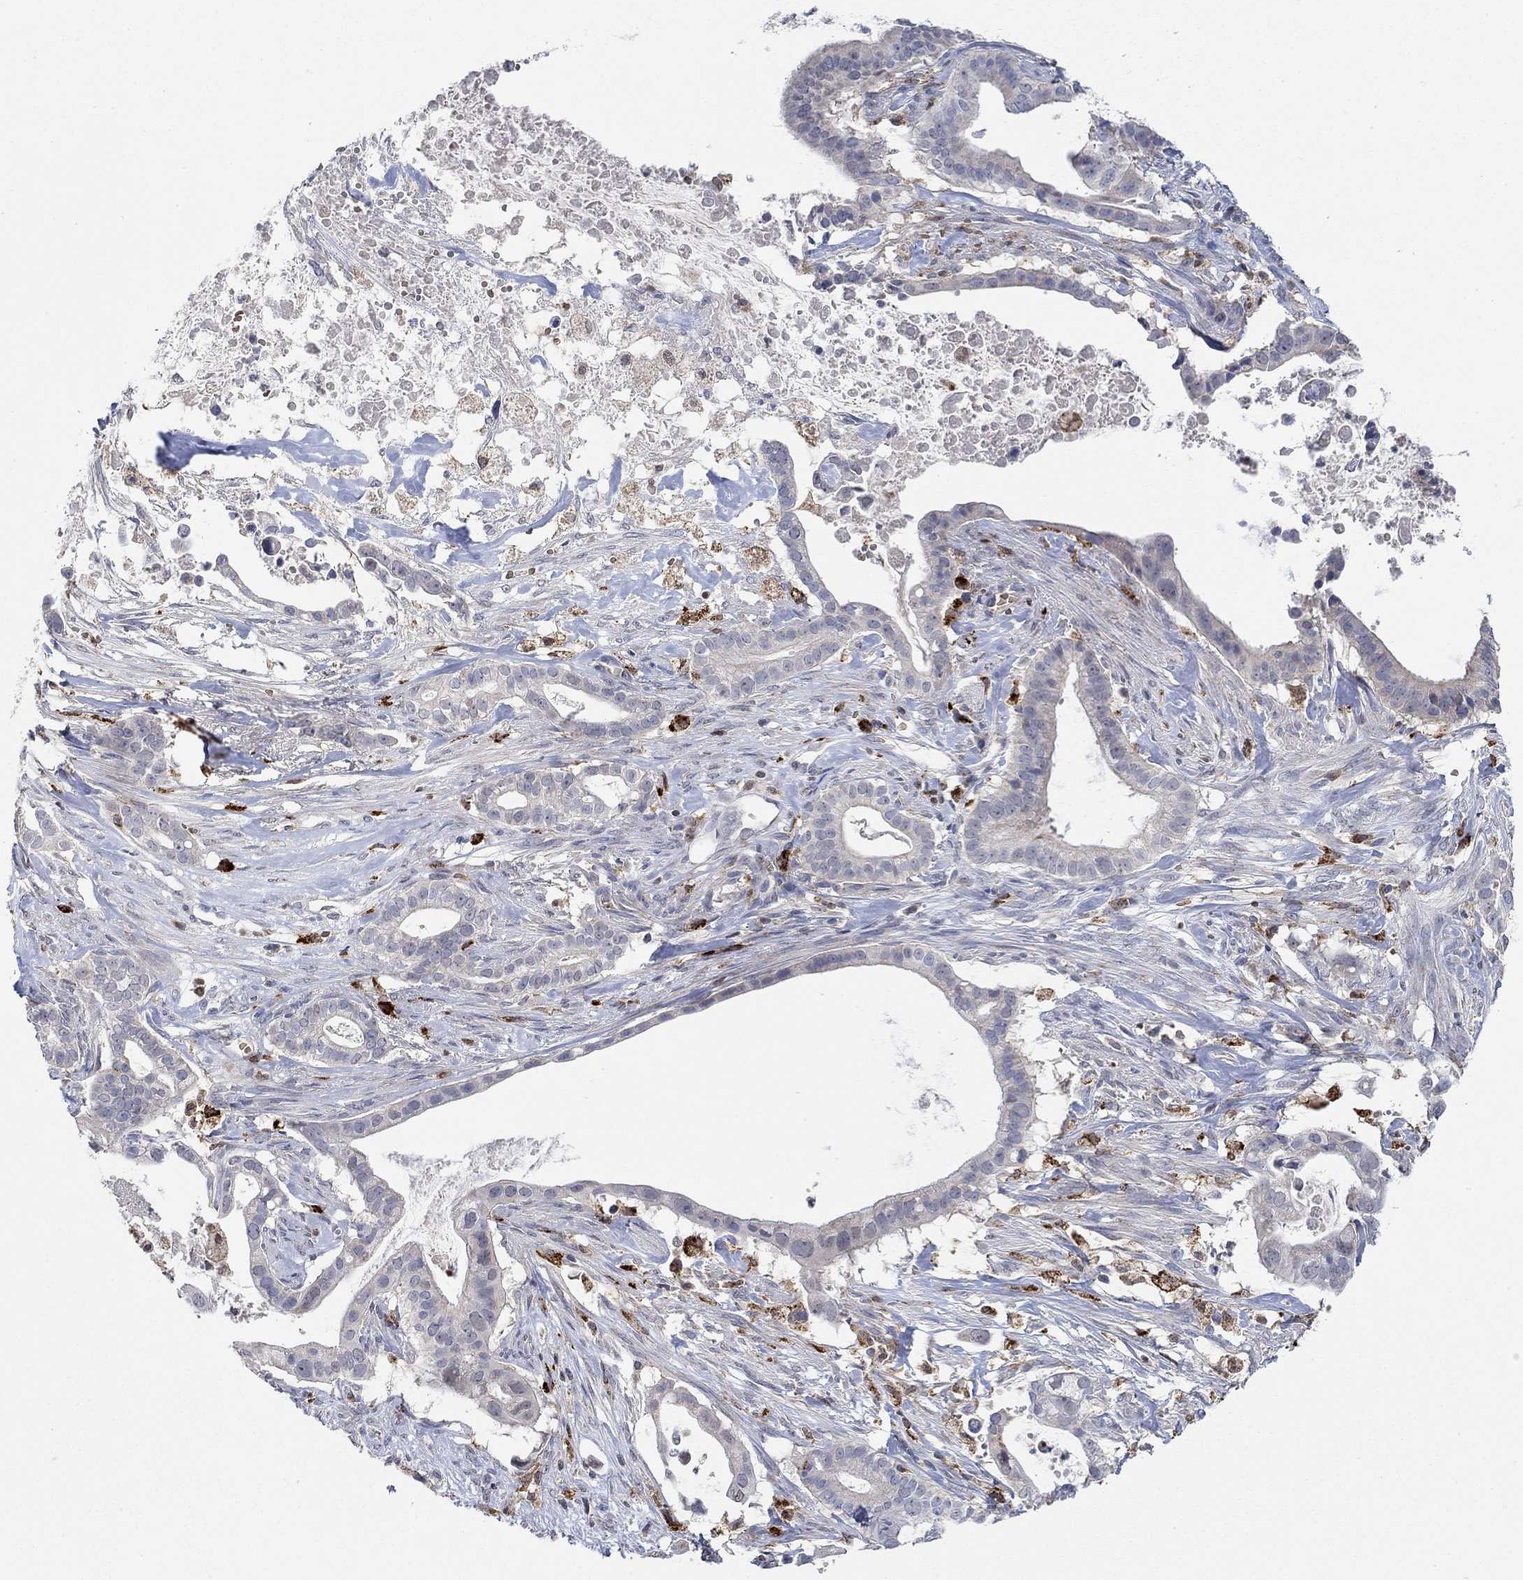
{"staining": {"intensity": "negative", "quantity": "none", "location": "none"}, "tissue": "pancreatic cancer", "cell_type": "Tumor cells", "image_type": "cancer", "snomed": [{"axis": "morphology", "description": "Adenocarcinoma, NOS"}, {"axis": "topography", "description": "Pancreas"}], "caption": "High power microscopy histopathology image of an immunohistochemistry (IHC) micrograph of pancreatic adenocarcinoma, revealing no significant positivity in tumor cells.", "gene": "MPP1", "patient": {"sex": "male", "age": 61}}